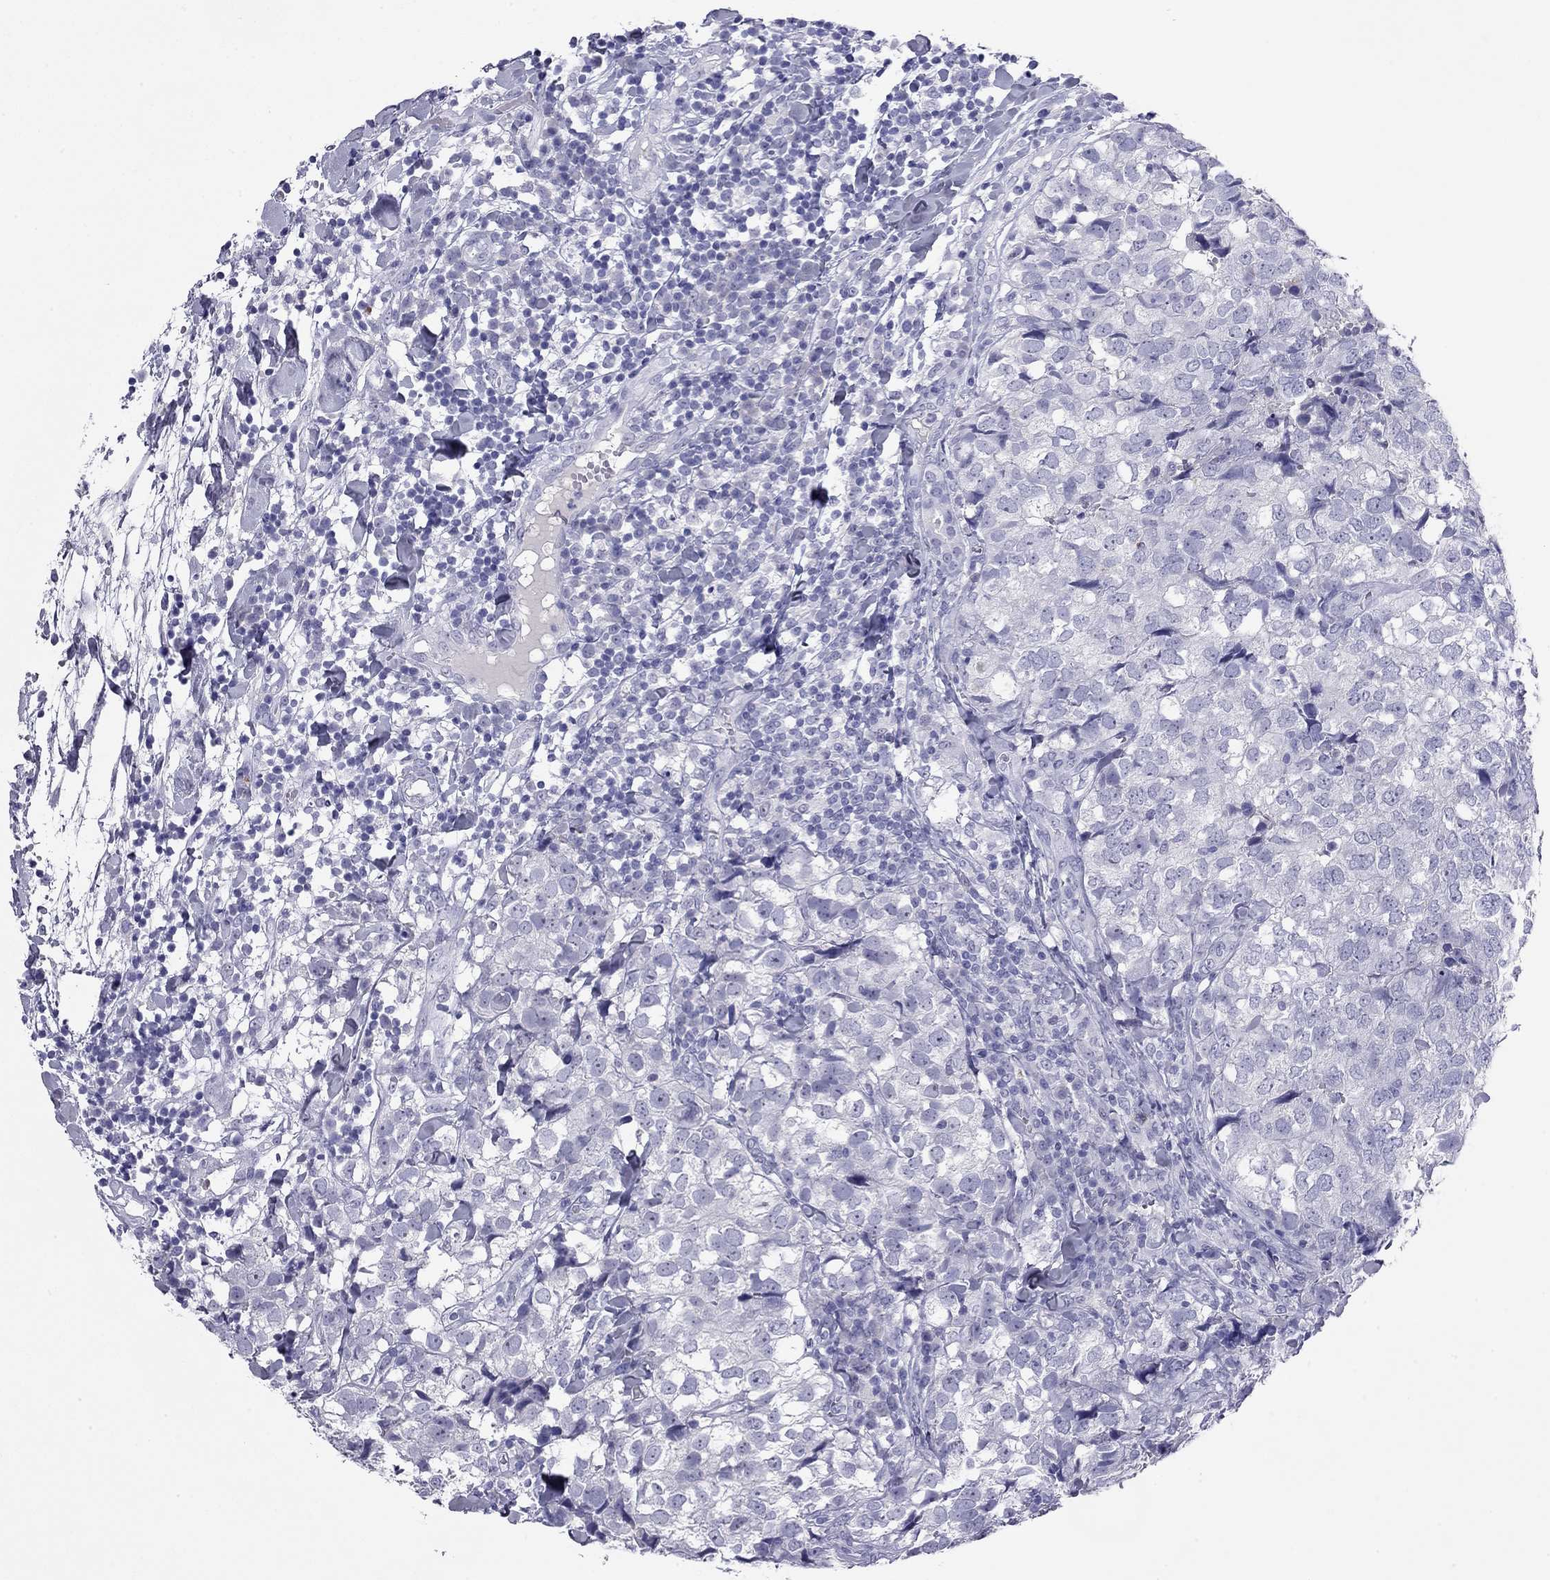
{"staining": {"intensity": "negative", "quantity": "none", "location": "none"}, "tissue": "breast cancer", "cell_type": "Tumor cells", "image_type": "cancer", "snomed": [{"axis": "morphology", "description": "Duct carcinoma"}, {"axis": "topography", "description": "Breast"}], "caption": "Immunohistochemistry histopathology image of human breast cancer (infiltrating ductal carcinoma) stained for a protein (brown), which shows no positivity in tumor cells.", "gene": "ODF4", "patient": {"sex": "female", "age": 30}}